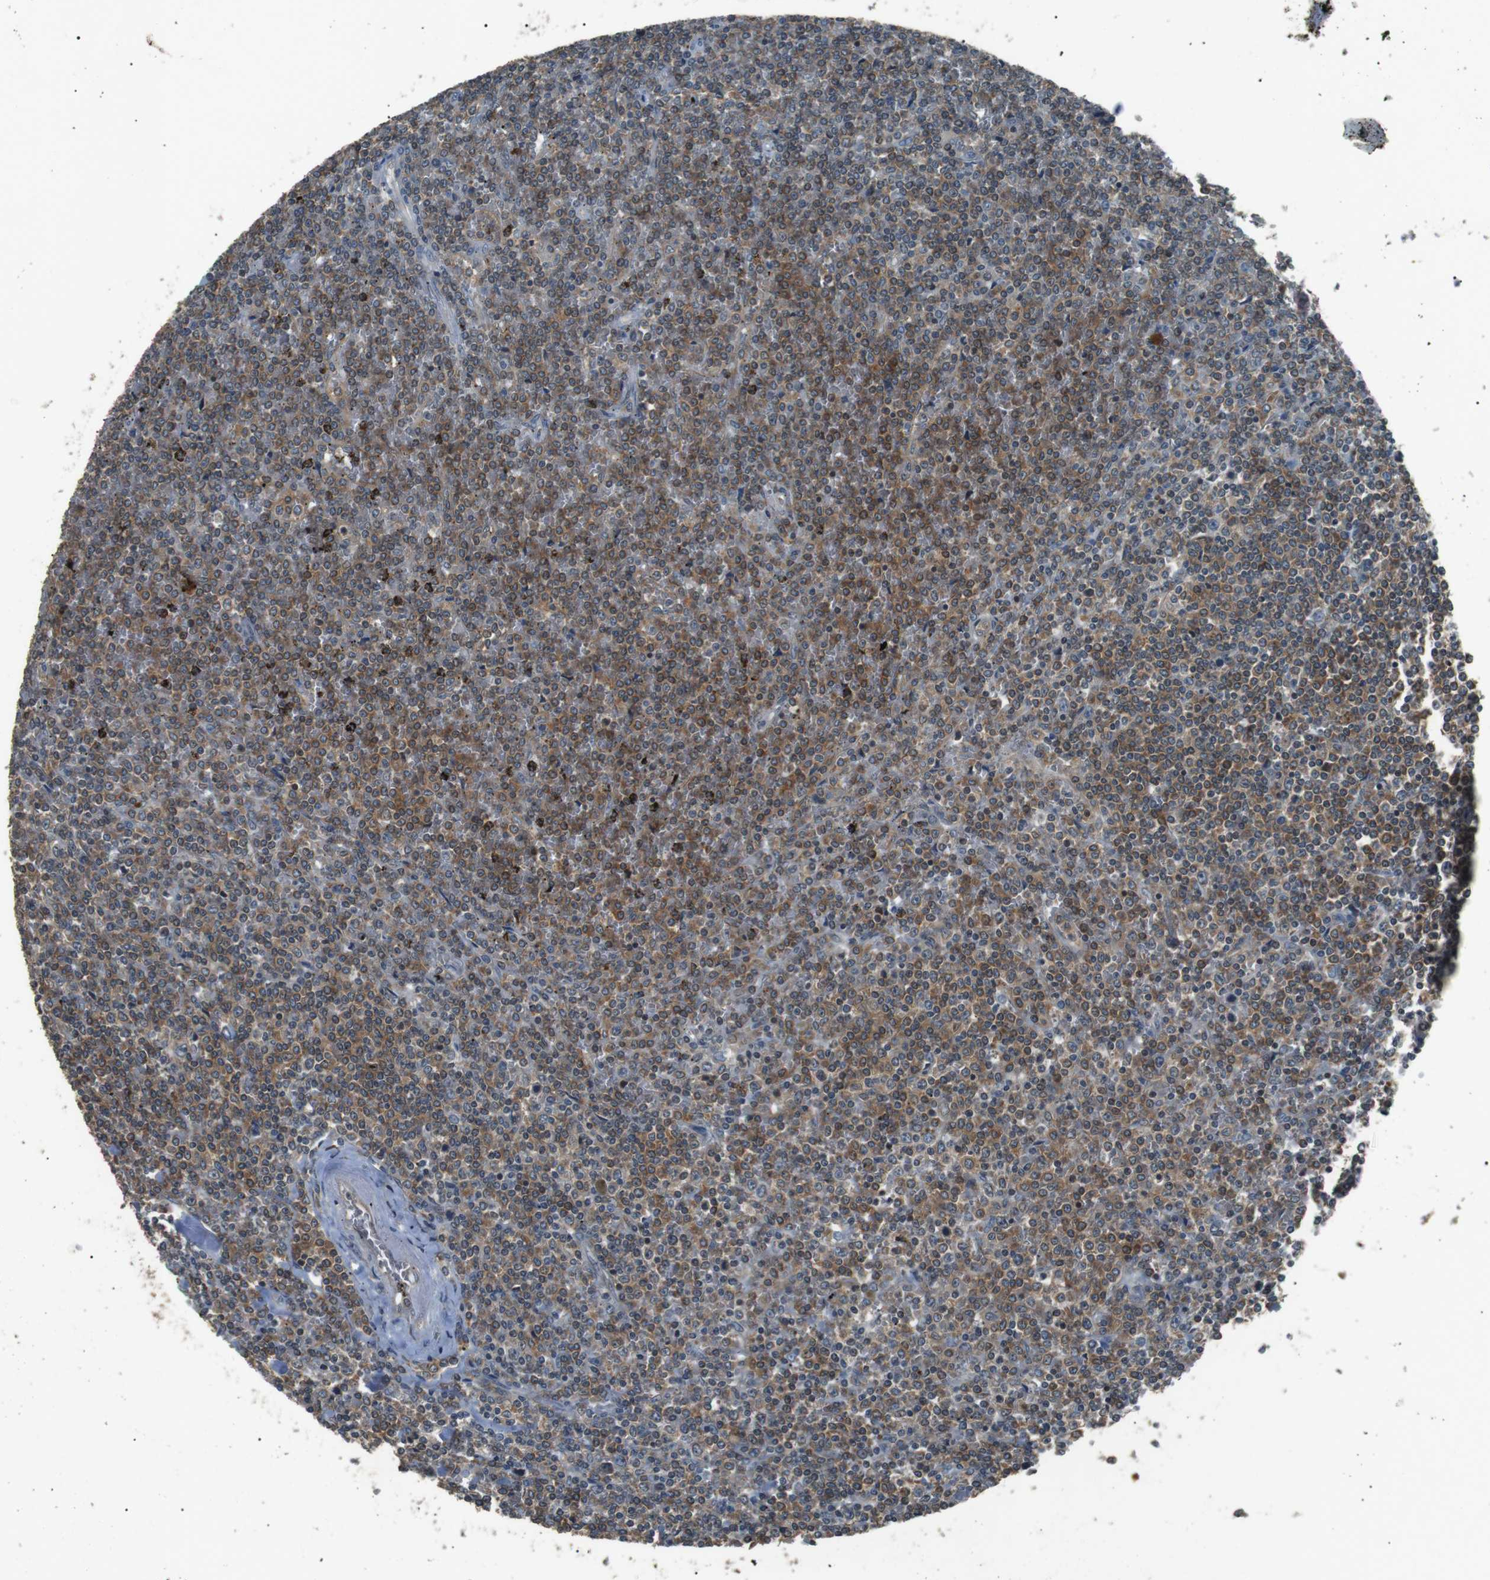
{"staining": {"intensity": "moderate", "quantity": ">75%", "location": "cytoplasmic/membranous"}, "tissue": "lymphoma", "cell_type": "Tumor cells", "image_type": "cancer", "snomed": [{"axis": "morphology", "description": "Malignant lymphoma, non-Hodgkin's type, Low grade"}, {"axis": "topography", "description": "Spleen"}], "caption": "There is medium levels of moderate cytoplasmic/membranous positivity in tumor cells of low-grade malignant lymphoma, non-Hodgkin's type, as demonstrated by immunohistochemical staining (brown color).", "gene": "NEK7", "patient": {"sex": "female", "age": 19}}